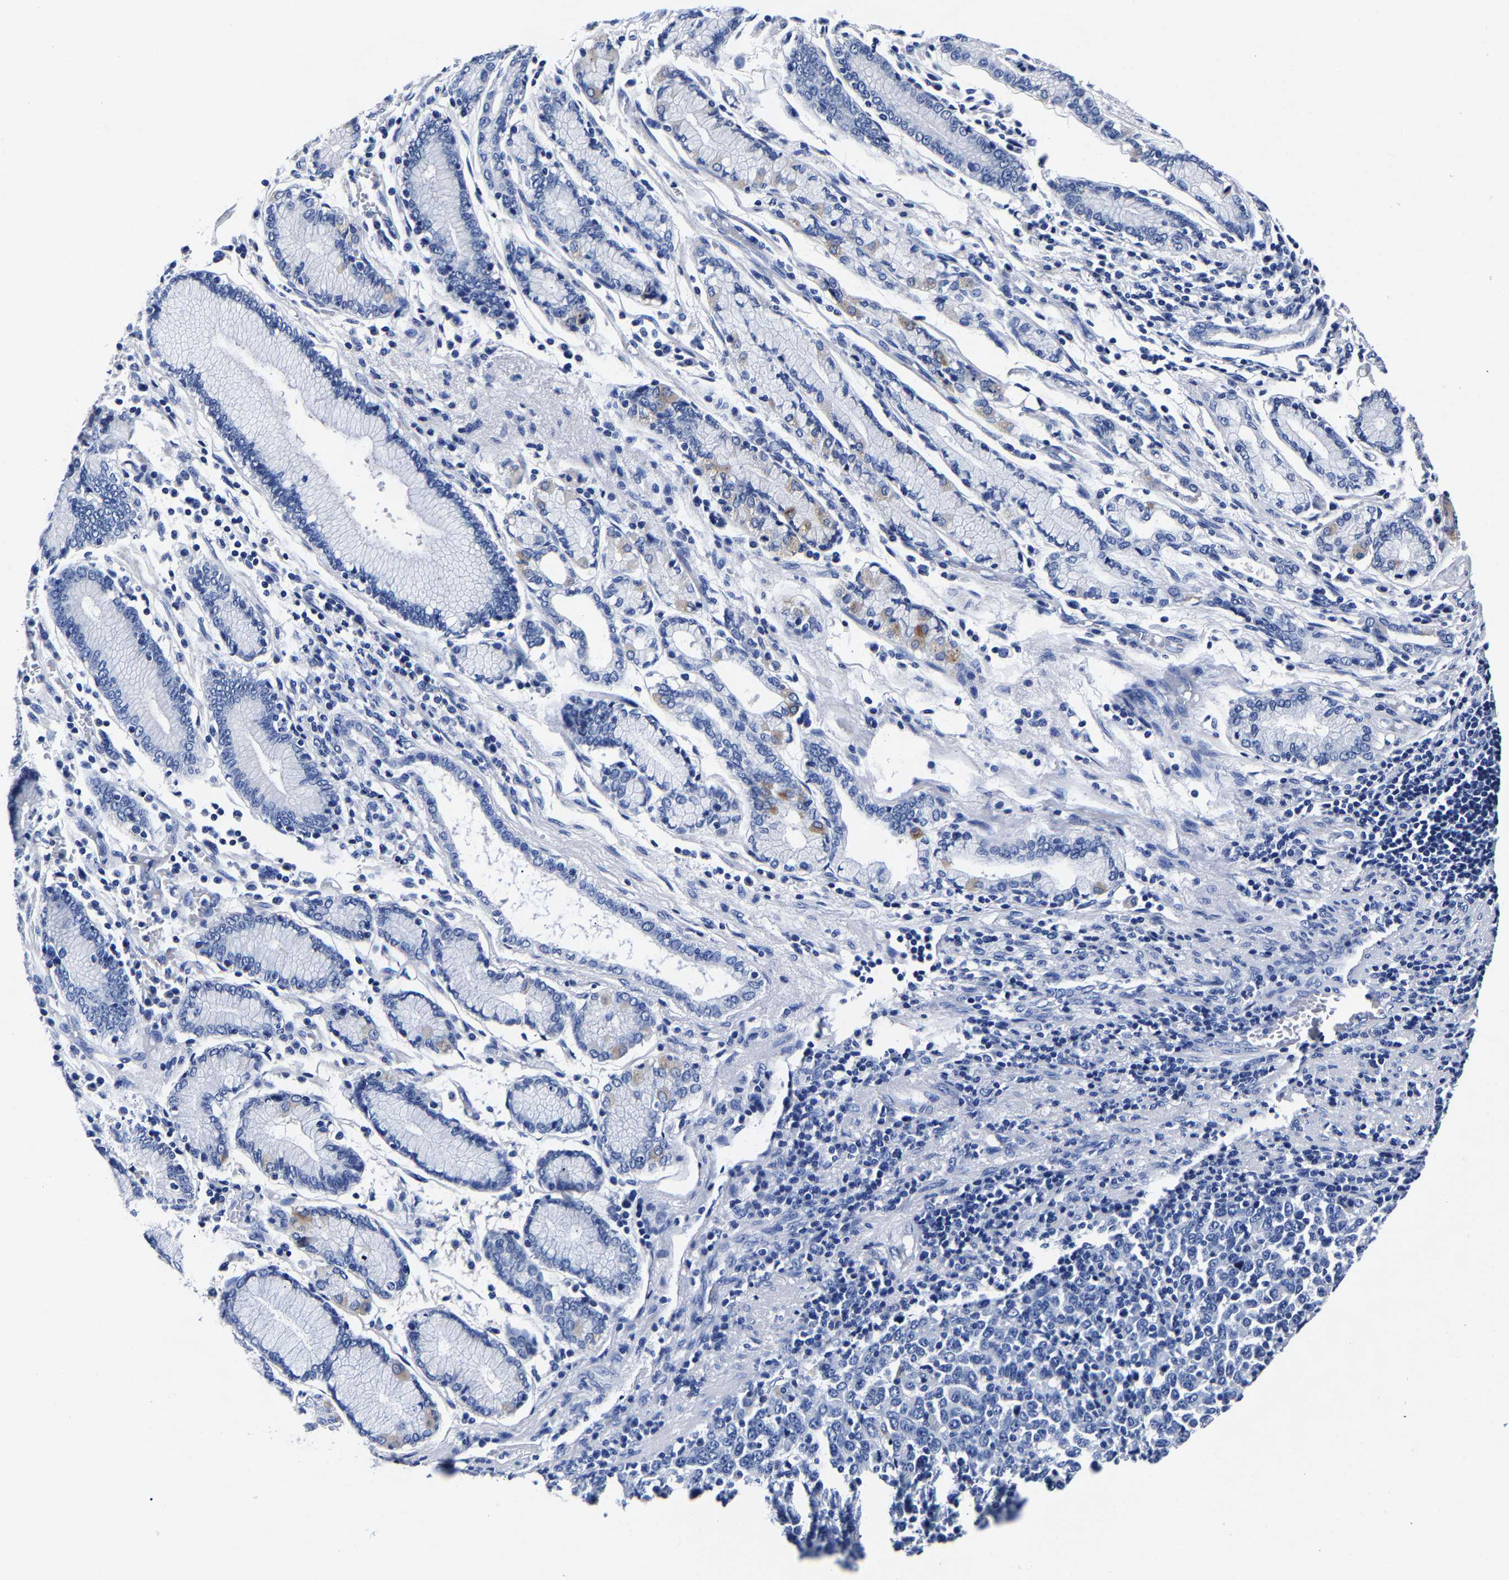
{"staining": {"intensity": "negative", "quantity": "none", "location": "none"}, "tissue": "stomach cancer", "cell_type": "Tumor cells", "image_type": "cancer", "snomed": [{"axis": "morphology", "description": "Adenocarcinoma, NOS"}, {"axis": "topography", "description": "Stomach, upper"}], "caption": "Micrograph shows no significant protein positivity in tumor cells of stomach adenocarcinoma.", "gene": "CPA2", "patient": {"sex": "male", "age": 69}}